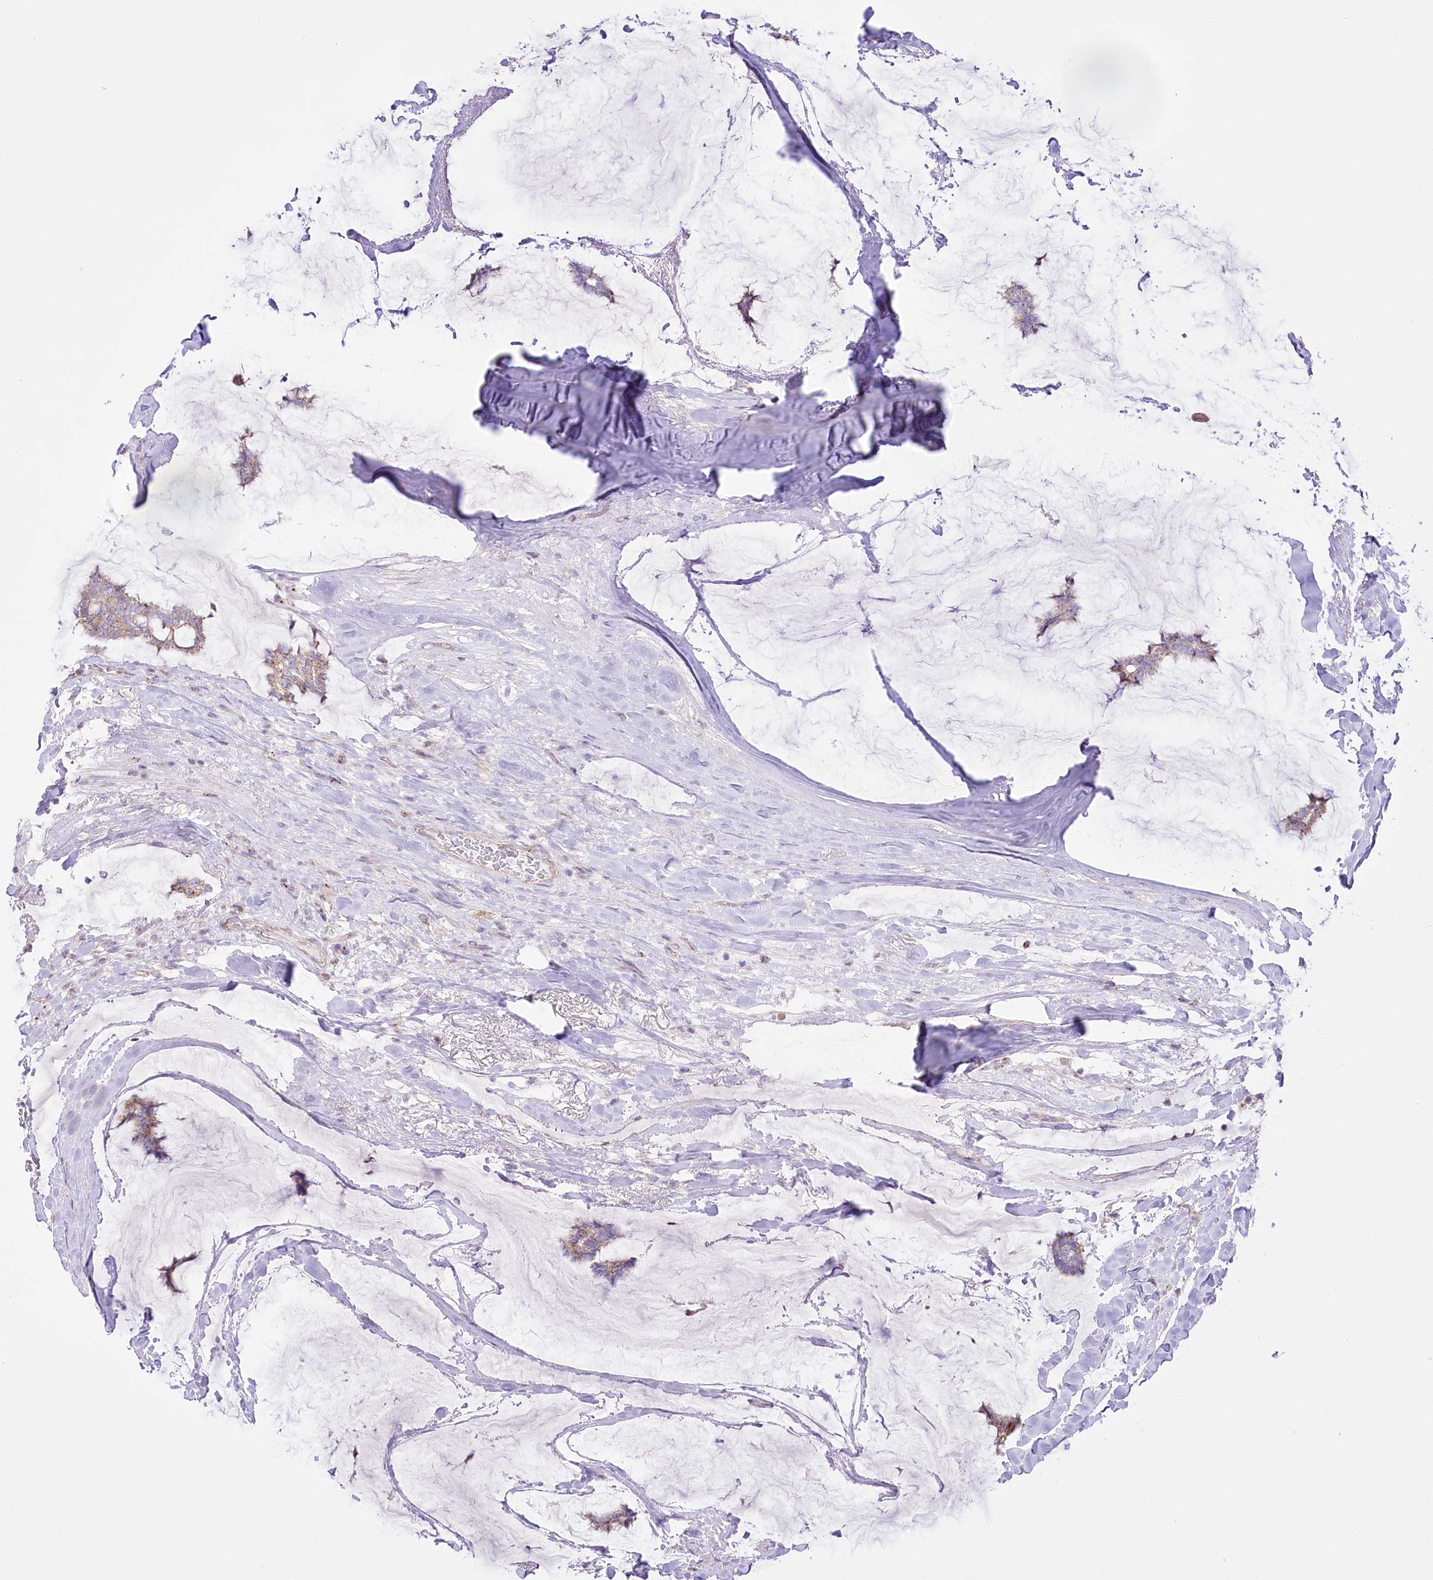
{"staining": {"intensity": "moderate", "quantity": ">75%", "location": "cytoplasmic/membranous"}, "tissue": "breast cancer", "cell_type": "Tumor cells", "image_type": "cancer", "snomed": [{"axis": "morphology", "description": "Duct carcinoma"}, {"axis": "topography", "description": "Breast"}], "caption": "Human breast cancer (intraductal carcinoma) stained for a protein (brown) displays moderate cytoplasmic/membranous positive expression in approximately >75% of tumor cells.", "gene": "FAM216A", "patient": {"sex": "female", "age": 93}}